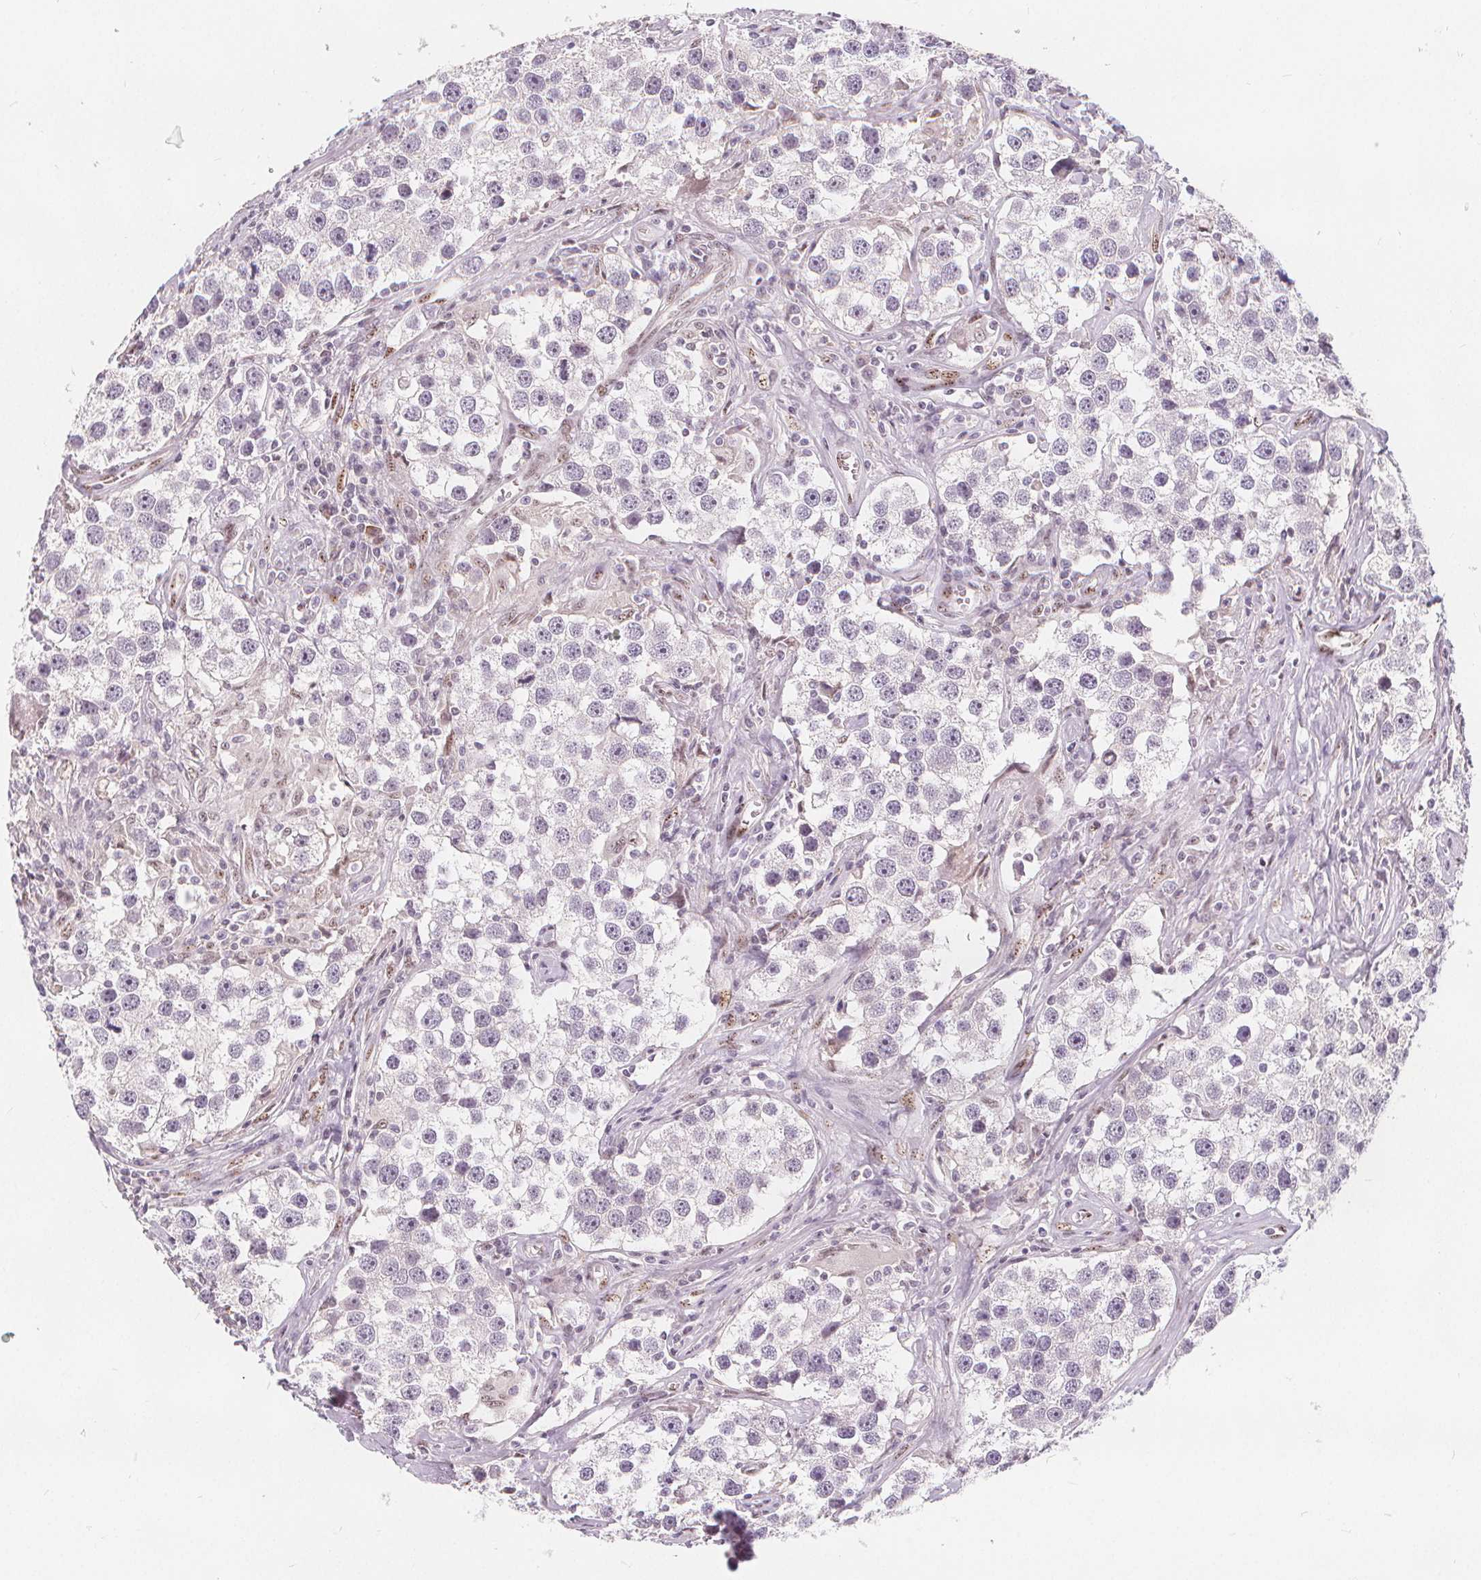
{"staining": {"intensity": "negative", "quantity": "none", "location": "none"}, "tissue": "testis cancer", "cell_type": "Tumor cells", "image_type": "cancer", "snomed": [{"axis": "morphology", "description": "Seminoma, NOS"}, {"axis": "topography", "description": "Testis"}], "caption": "Immunohistochemistry of testis cancer (seminoma) displays no staining in tumor cells.", "gene": "DRC3", "patient": {"sex": "male", "age": 49}}